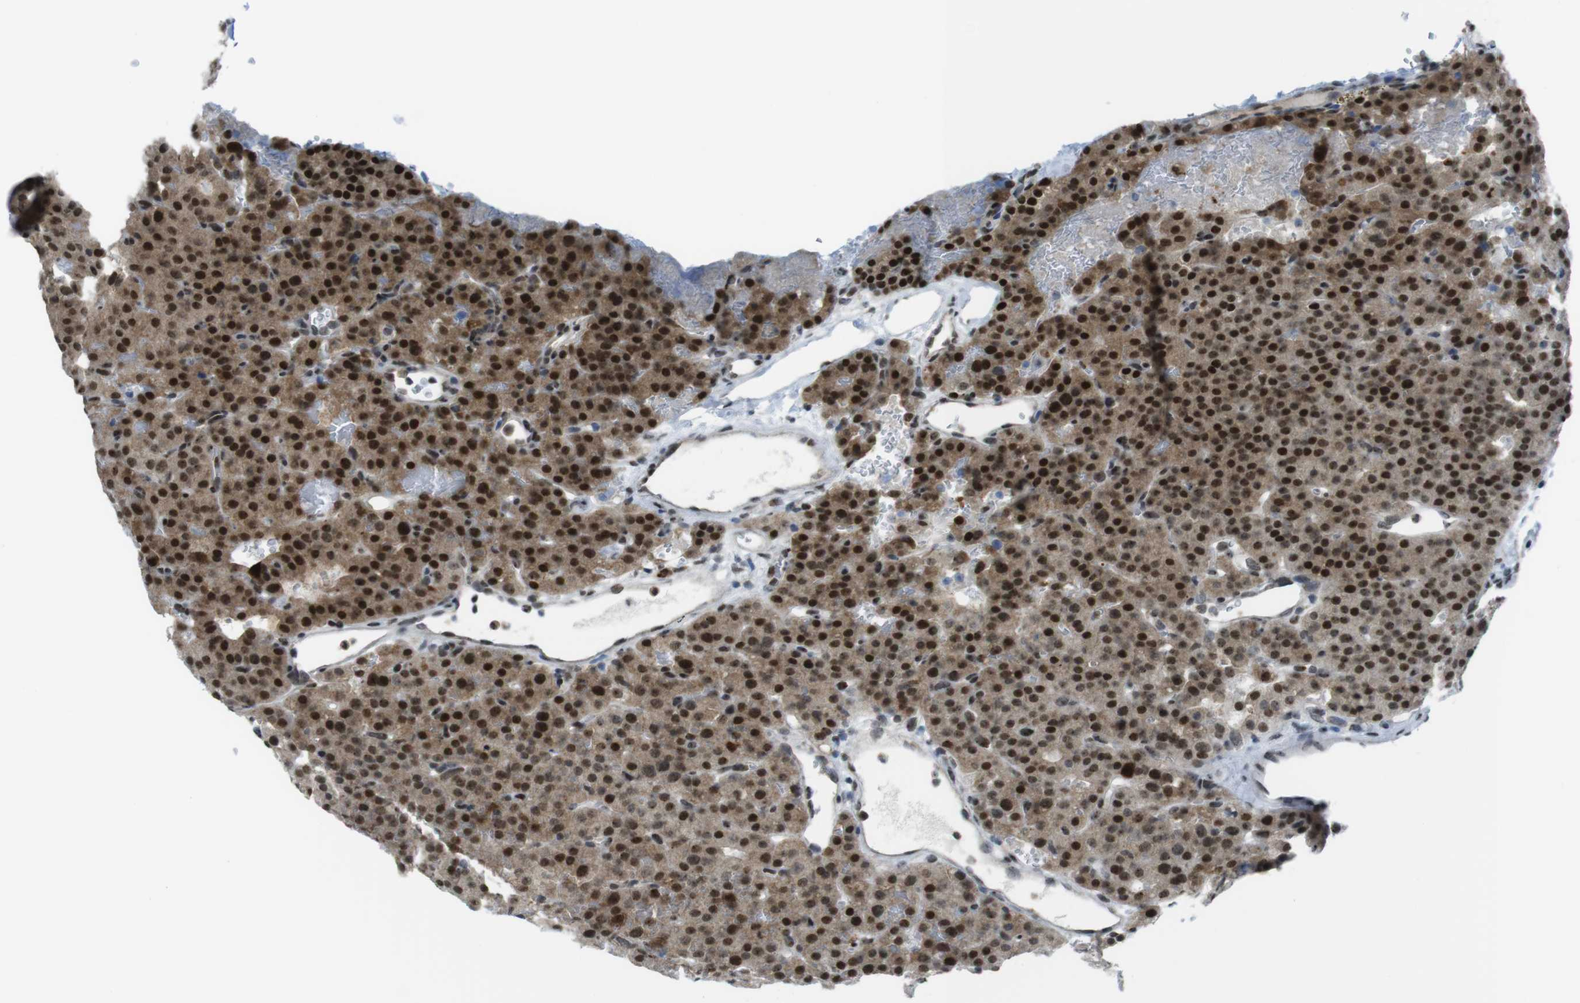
{"staining": {"intensity": "strong", "quantity": ">75%", "location": "cytoplasmic/membranous,nuclear"}, "tissue": "parathyroid gland", "cell_type": "Glandular cells", "image_type": "normal", "snomed": [{"axis": "morphology", "description": "Normal tissue, NOS"}, {"axis": "morphology", "description": "Adenoma, NOS"}, {"axis": "topography", "description": "Parathyroid gland"}], "caption": "Immunohistochemical staining of normal human parathyroid gland demonstrates high levels of strong cytoplasmic/membranous,nuclear positivity in about >75% of glandular cells.", "gene": "UBB", "patient": {"sex": "female", "age": 81}}